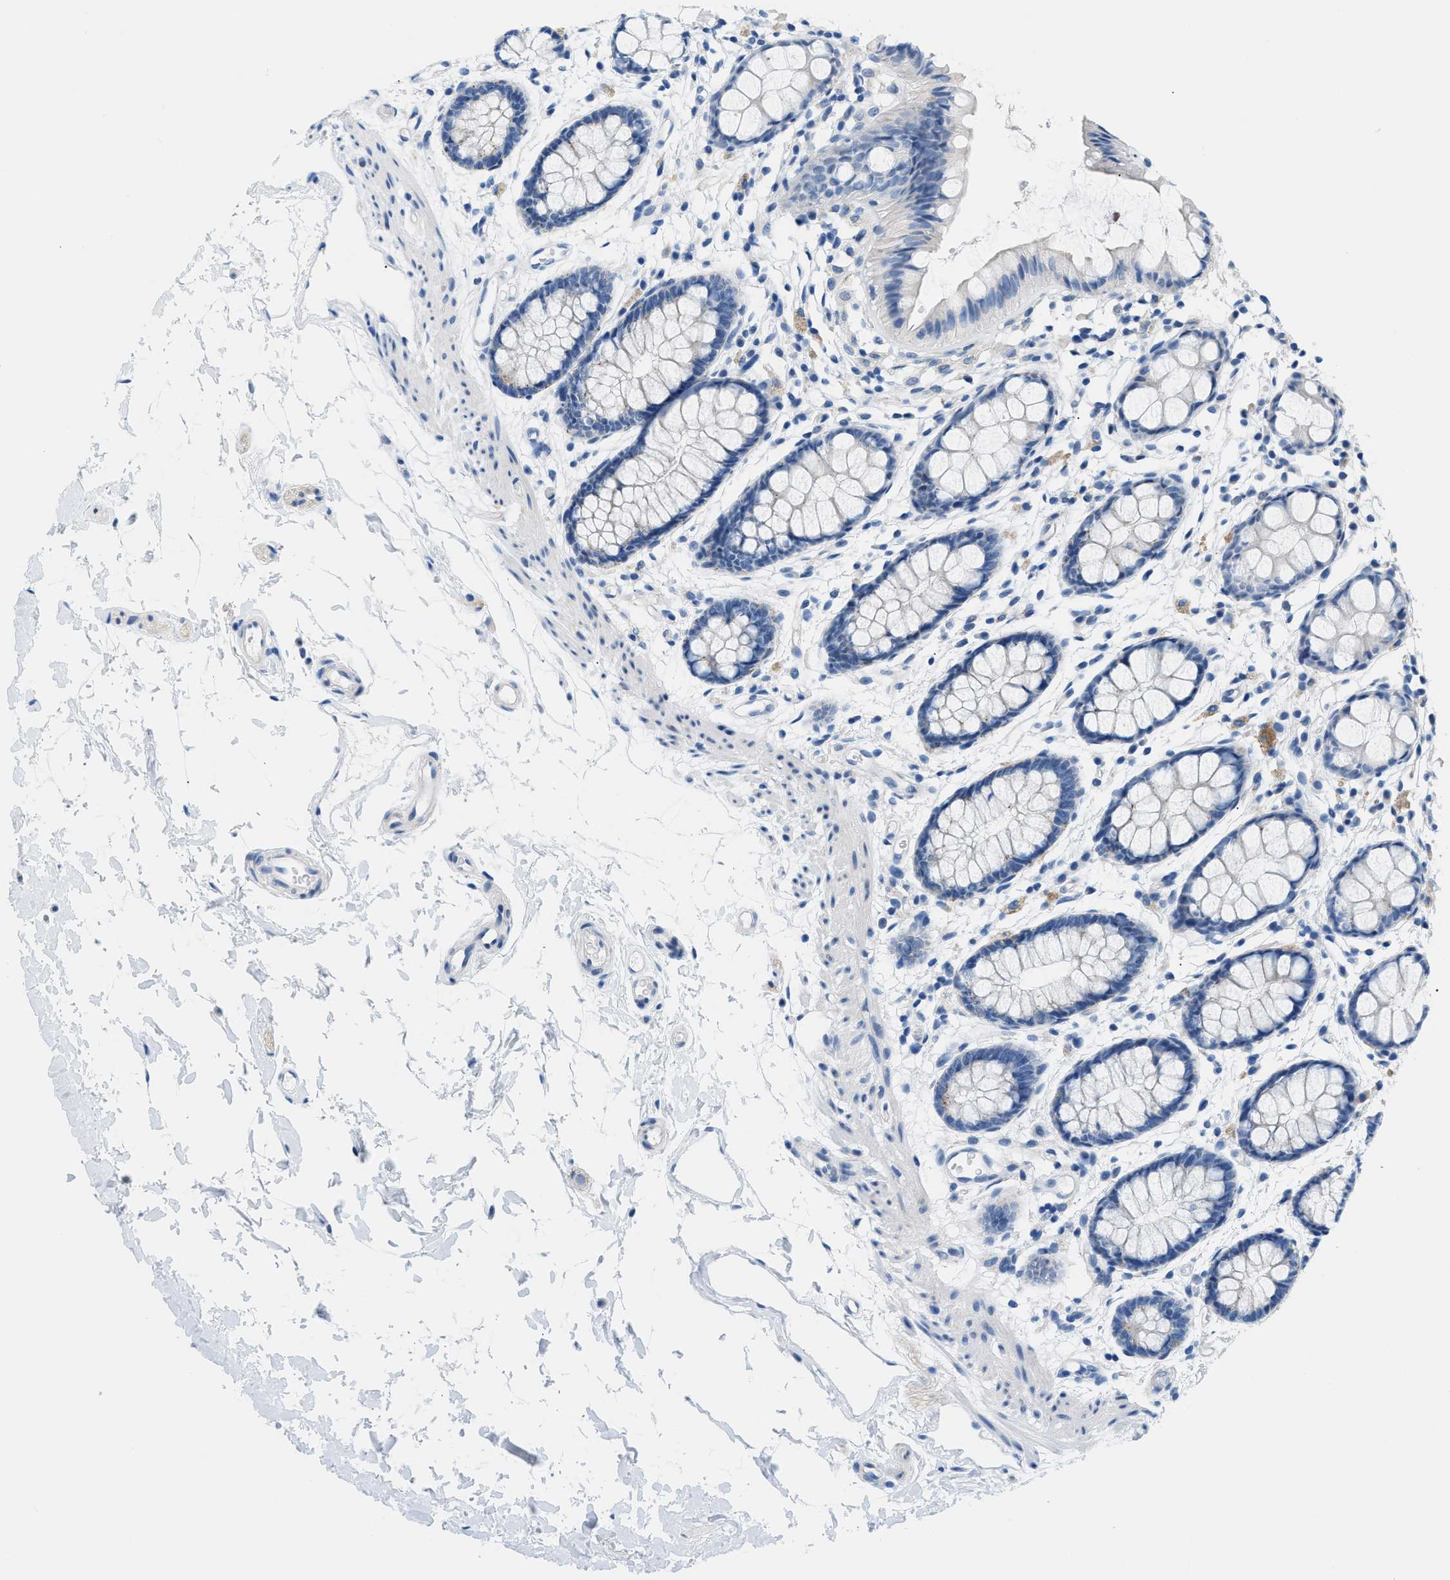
{"staining": {"intensity": "negative", "quantity": "none", "location": "none"}, "tissue": "rectum", "cell_type": "Glandular cells", "image_type": "normal", "snomed": [{"axis": "morphology", "description": "Normal tissue, NOS"}, {"axis": "topography", "description": "Rectum"}], "caption": "Immunohistochemistry of benign human rectum reveals no expression in glandular cells.", "gene": "FDCSP", "patient": {"sex": "female", "age": 66}}